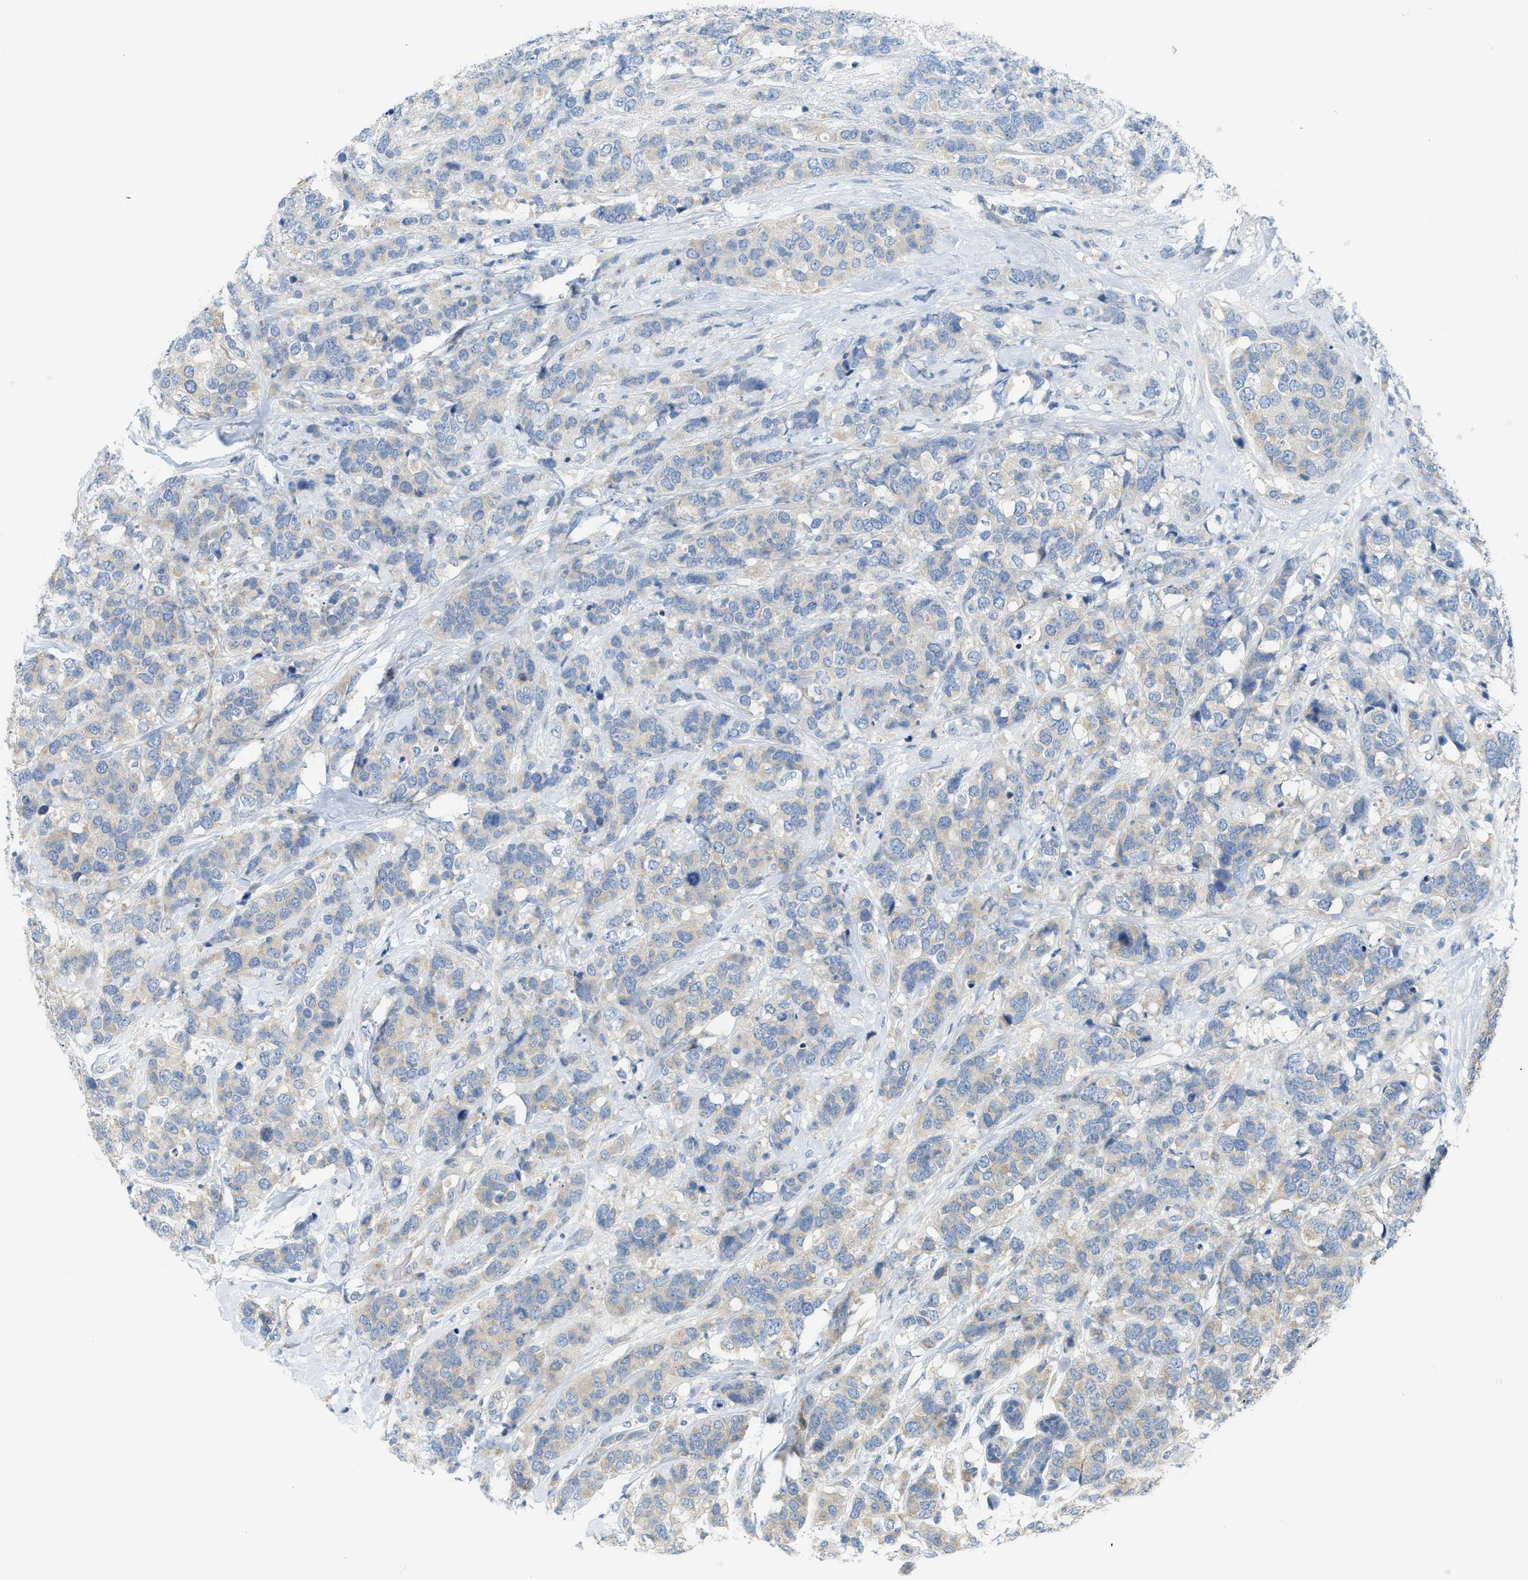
{"staining": {"intensity": "weak", "quantity": "<25%", "location": "cytoplasmic/membranous"}, "tissue": "breast cancer", "cell_type": "Tumor cells", "image_type": "cancer", "snomed": [{"axis": "morphology", "description": "Lobular carcinoma"}, {"axis": "topography", "description": "Breast"}], "caption": "An IHC photomicrograph of breast cancer (lobular carcinoma) is shown. There is no staining in tumor cells of breast cancer (lobular carcinoma). (IHC, brightfield microscopy, high magnification).", "gene": "KLHDC10", "patient": {"sex": "female", "age": 59}}